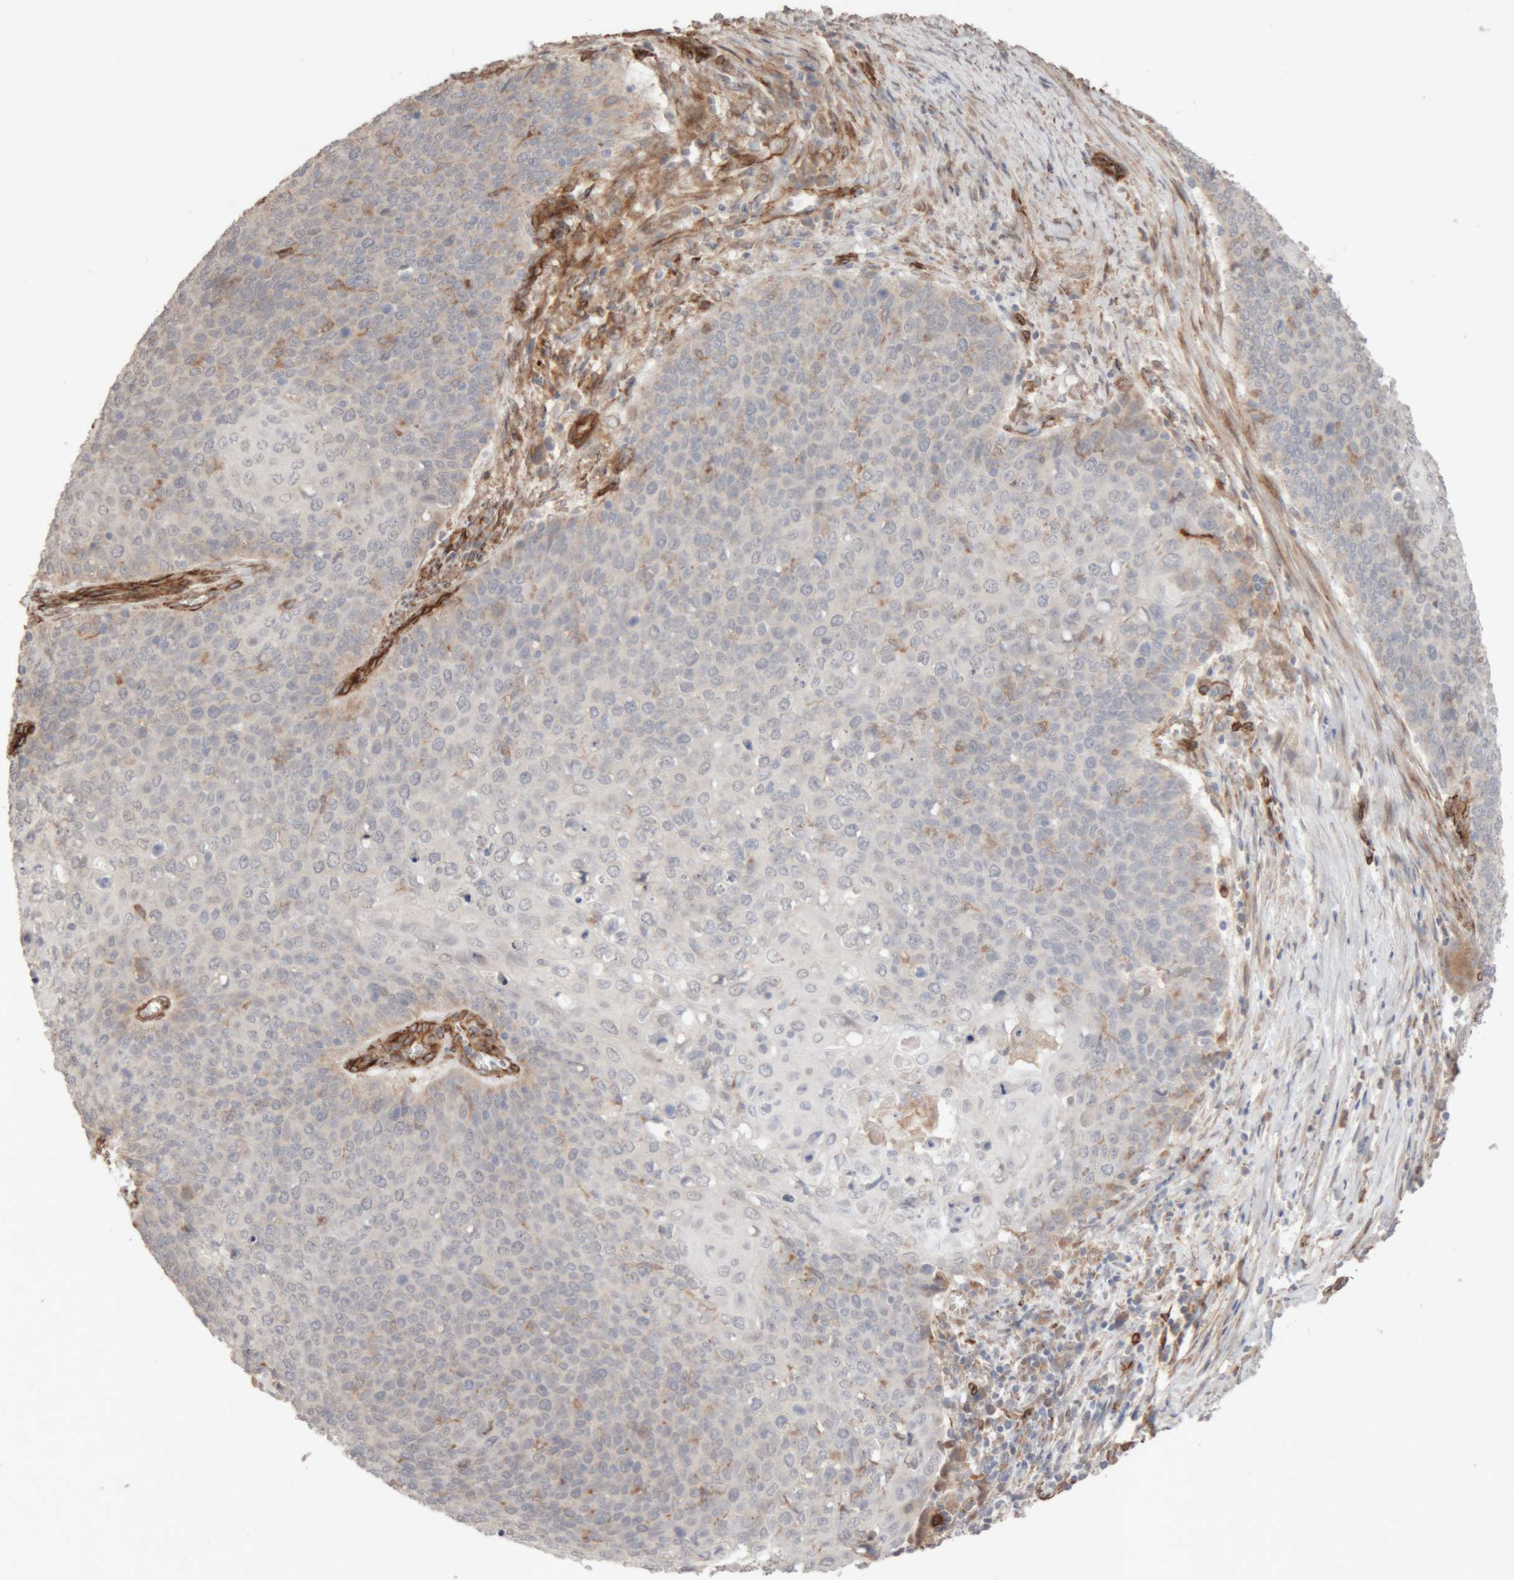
{"staining": {"intensity": "negative", "quantity": "none", "location": "none"}, "tissue": "cervical cancer", "cell_type": "Tumor cells", "image_type": "cancer", "snomed": [{"axis": "morphology", "description": "Squamous cell carcinoma, NOS"}, {"axis": "topography", "description": "Cervix"}], "caption": "Human squamous cell carcinoma (cervical) stained for a protein using IHC demonstrates no positivity in tumor cells.", "gene": "RAB32", "patient": {"sex": "female", "age": 39}}